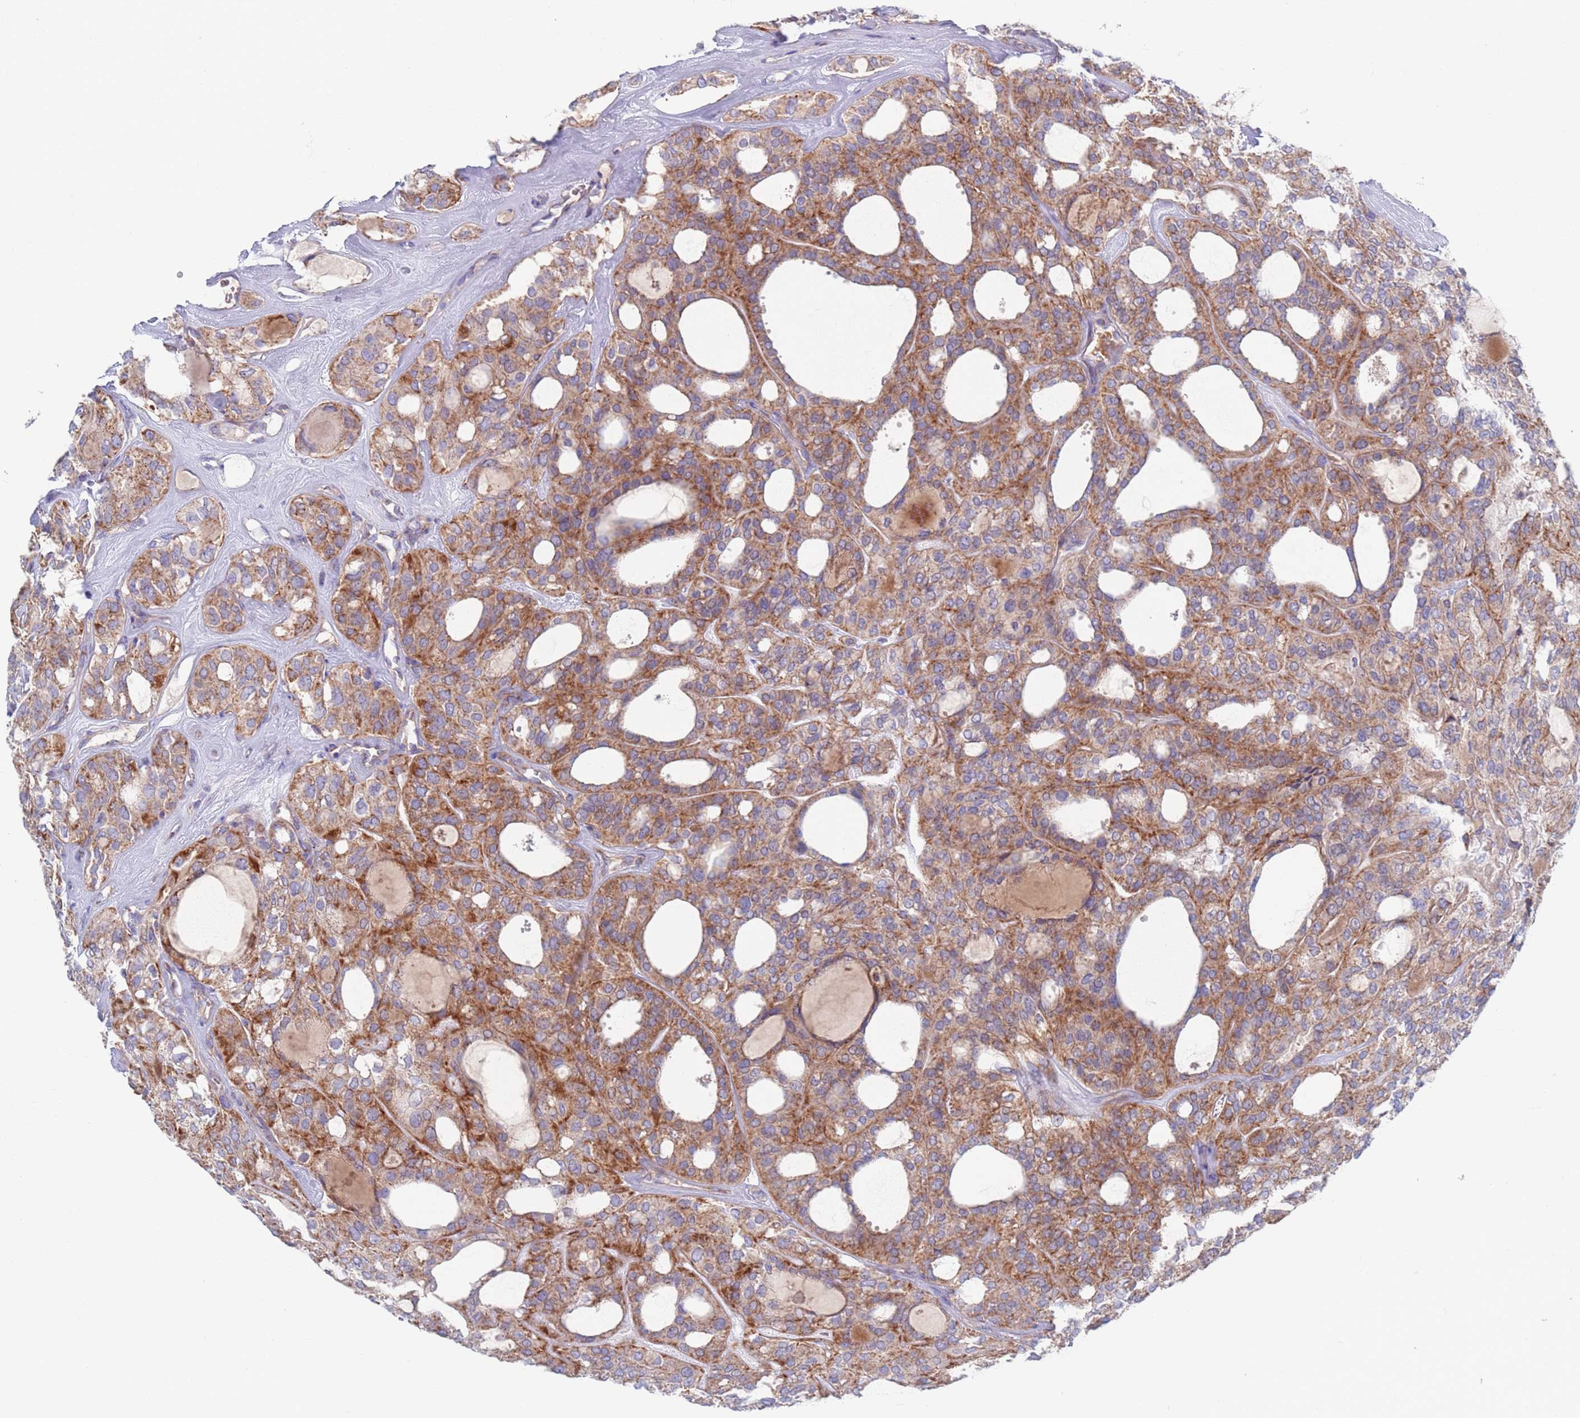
{"staining": {"intensity": "moderate", "quantity": ">75%", "location": "cytoplasmic/membranous"}, "tissue": "thyroid cancer", "cell_type": "Tumor cells", "image_type": "cancer", "snomed": [{"axis": "morphology", "description": "Follicular adenoma carcinoma, NOS"}, {"axis": "topography", "description": "Thyroid gland"}], "caption": "IHC image of neoplastic tissue: human thyroid cancer stained using IHC reveals medium levels of moderate protein expression localized specifically in the cytoplasmic/membranous of tumor cells, appearing as a cytoplasmic/membranous brown color.", "gene": "CHCHD6", "patient": {"sex": "male", "age": 75}}